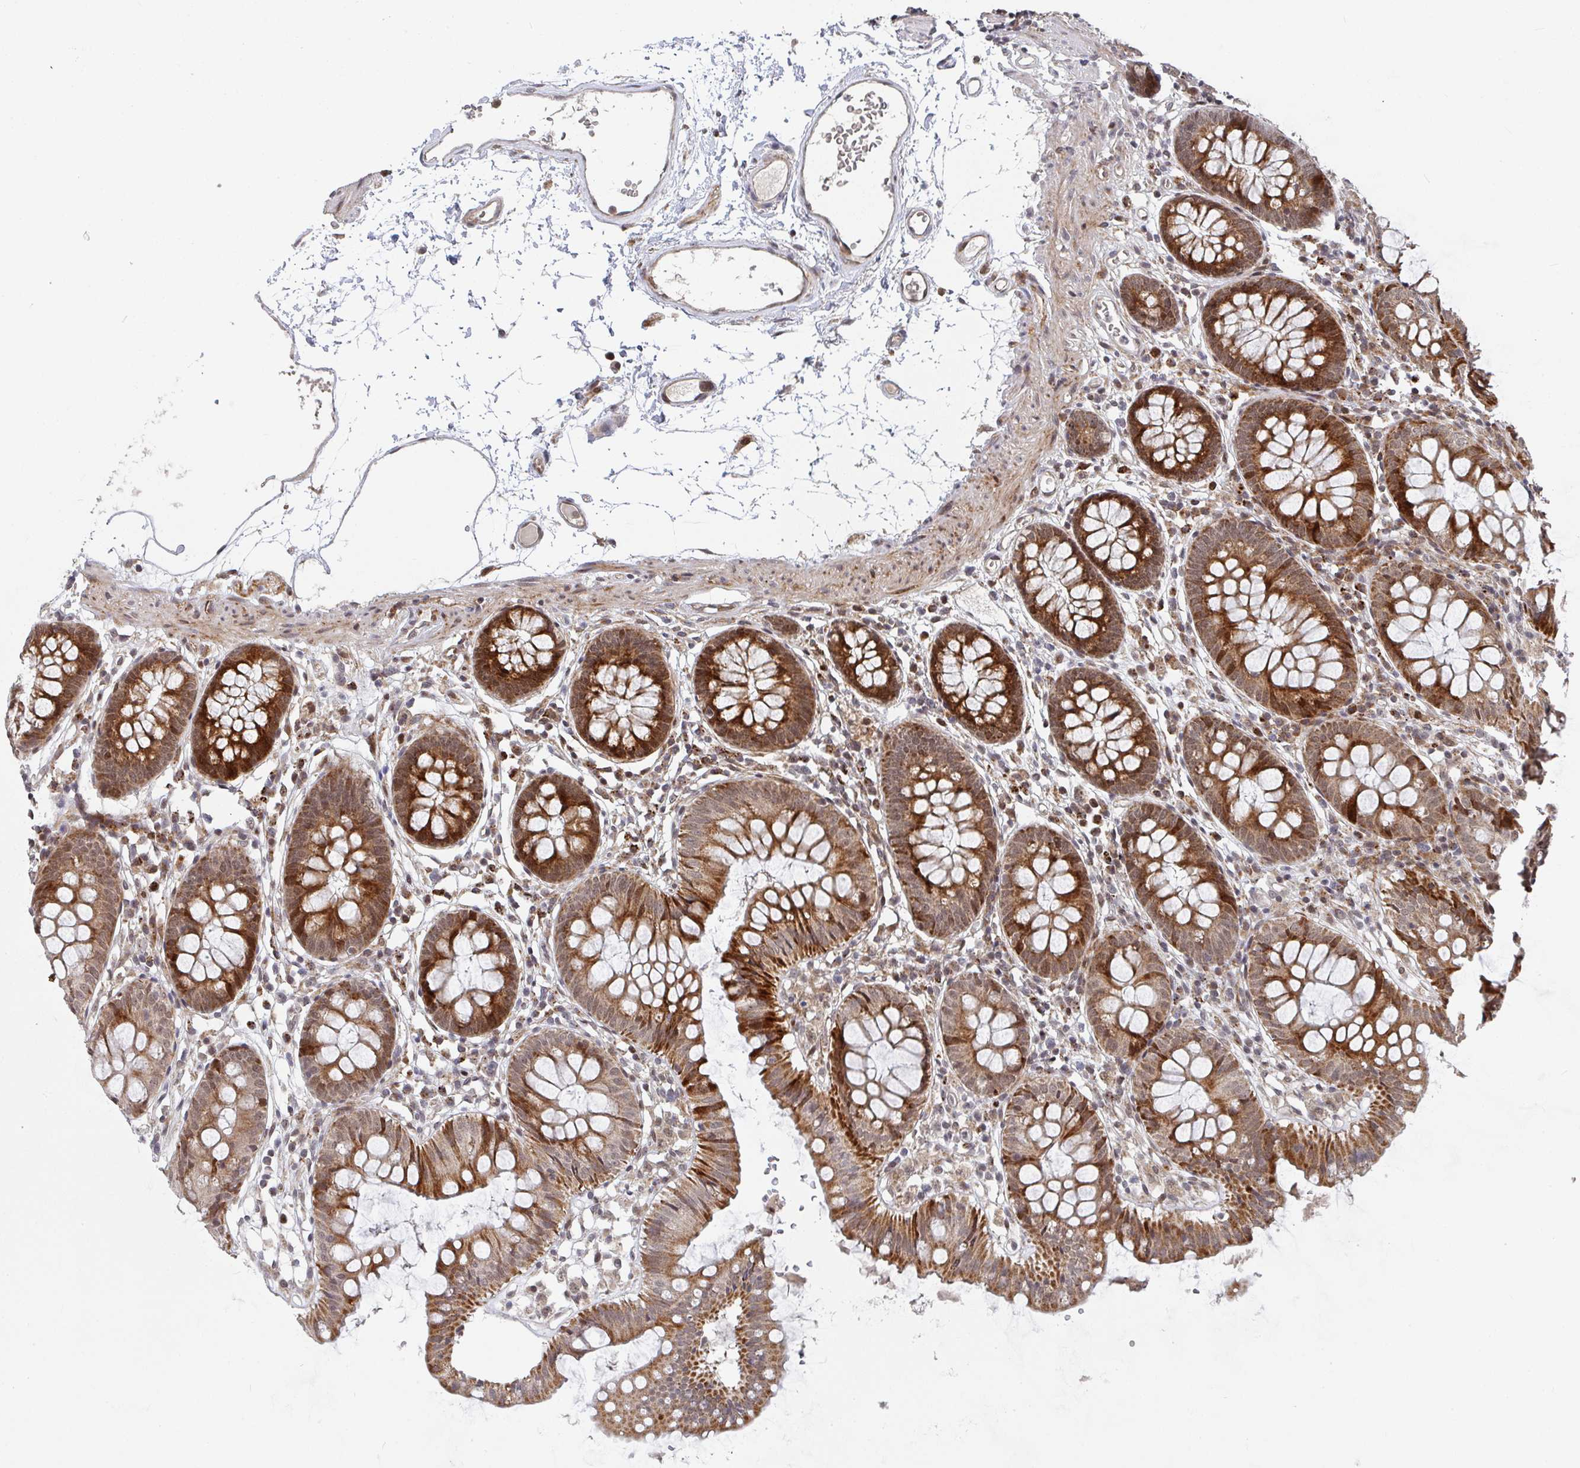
{"staining": {"intensity": "weak", "quantity": ">75%", "location": "cytoplasmic/membranous"}, "tissue": "colon", "cell_type": "Endothelial cells", "image_type": "normal", "snomed": [{"axis": "morphology", "description": "Normal tissue, NOS"}, {"axis": "topography", "description": "Colon"}], "caption": "Protein analysis of unremarkable colon reveals weak cytoplasmic/membranous positivity in approximately >75% of endothelial cells. The staining was performed using DAB (3,3'-diaminobenzidine), with brown indicating positive protein expression. Nuclei are stained blue with hematoxylin.", "gene": "RBBP5", "patient": {"sex": "female", "age": 84}}